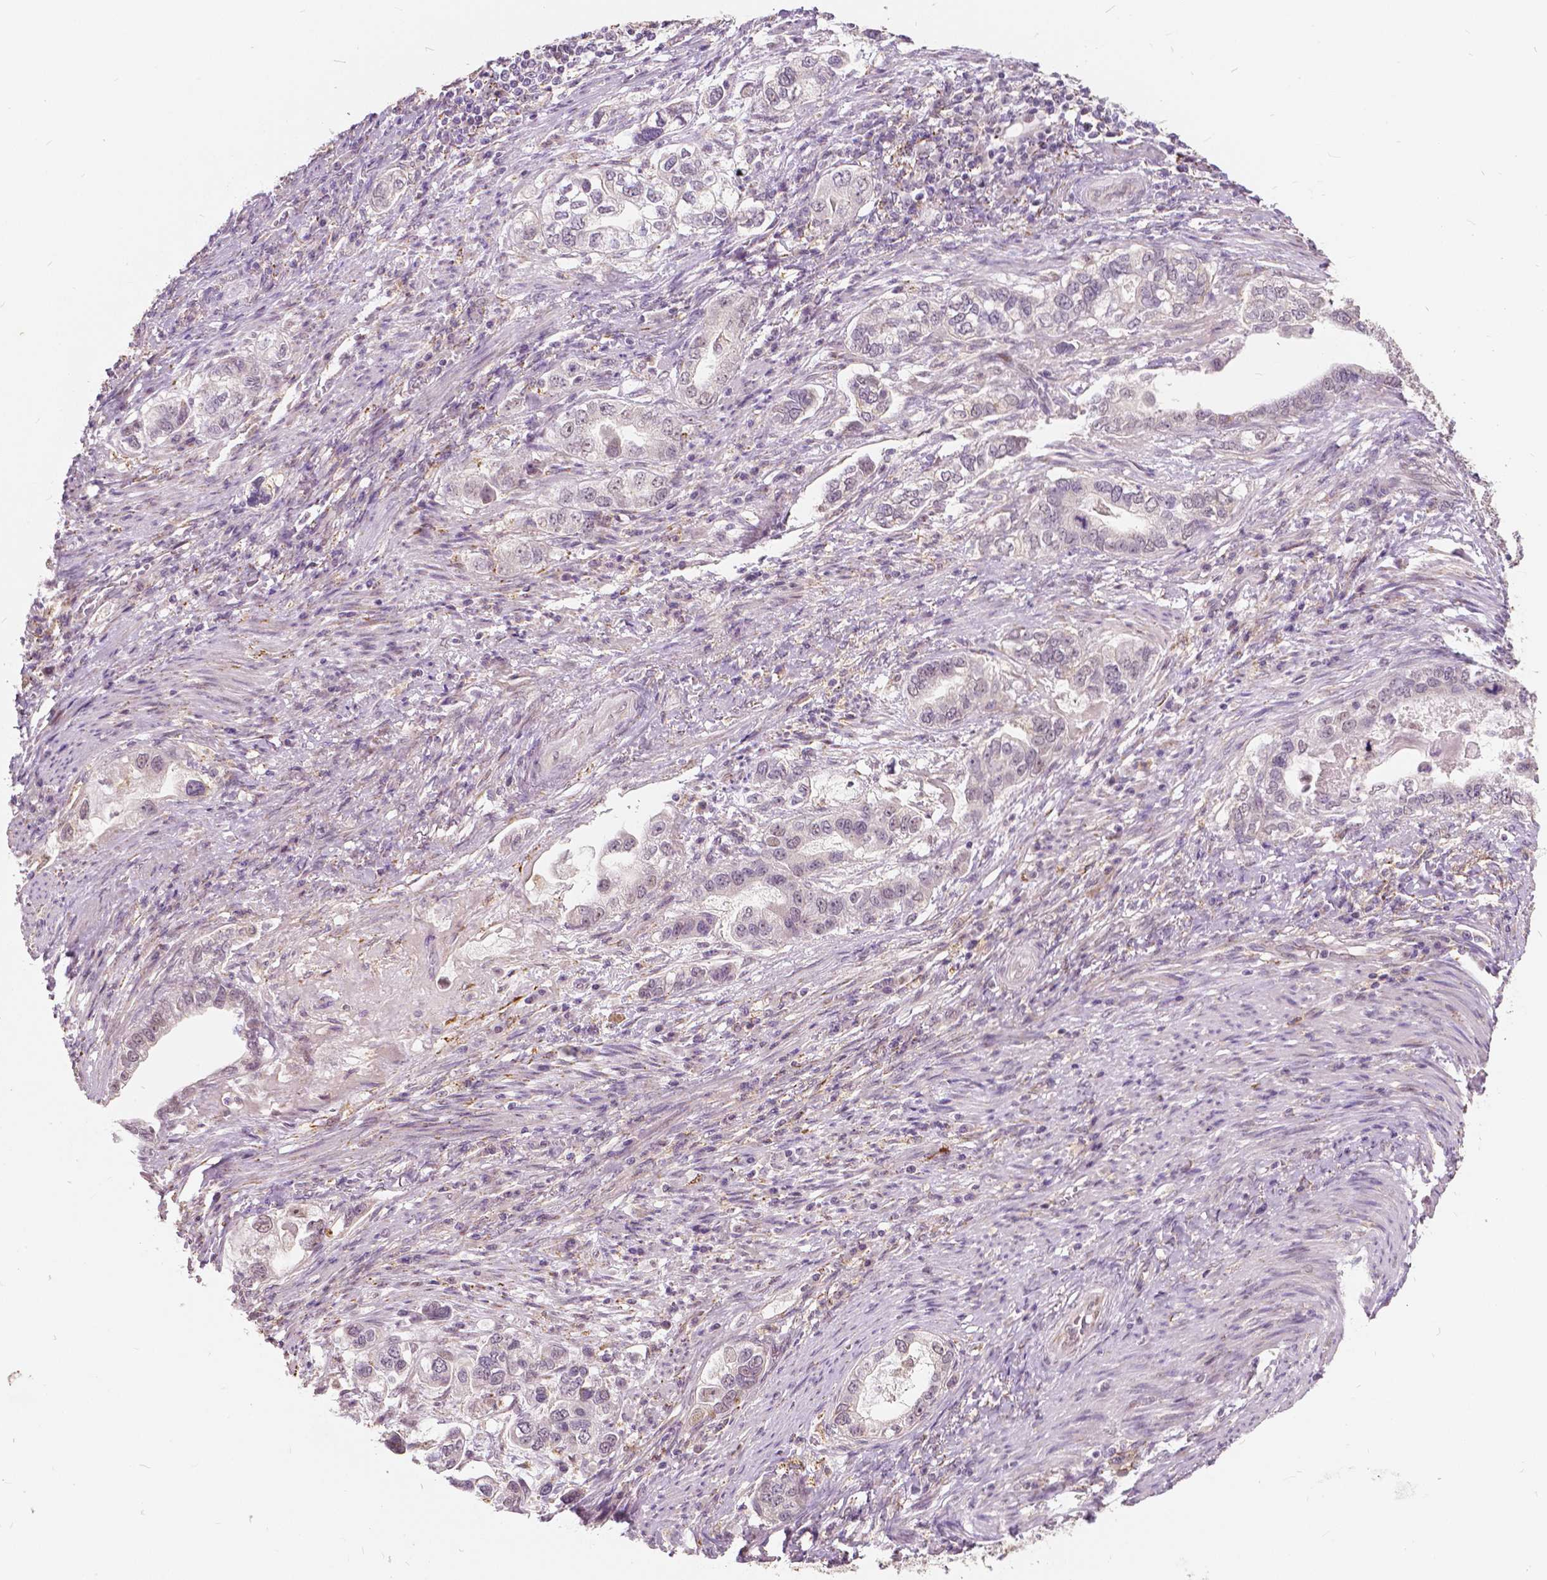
{"staining": {"intensity": "weak", "quantity": "<25%", "location": "nuclear"}, "tissue": "stomach cancer", "cell_type": "Tumor cells", "image_type": "cancer", "snomed": [{"axis": "morphology", "description": "Adenocarcinoma, NOS"}, {"axis": "topography", "description": "Stomach, lower"}], "caption": "The immunohistochemistry photomicrograph has no significant staining in tumor cells of stomach adenocarcinoma tissue.", "gene": "DLX6", "patient": {"sex": "female", "age": 93}}